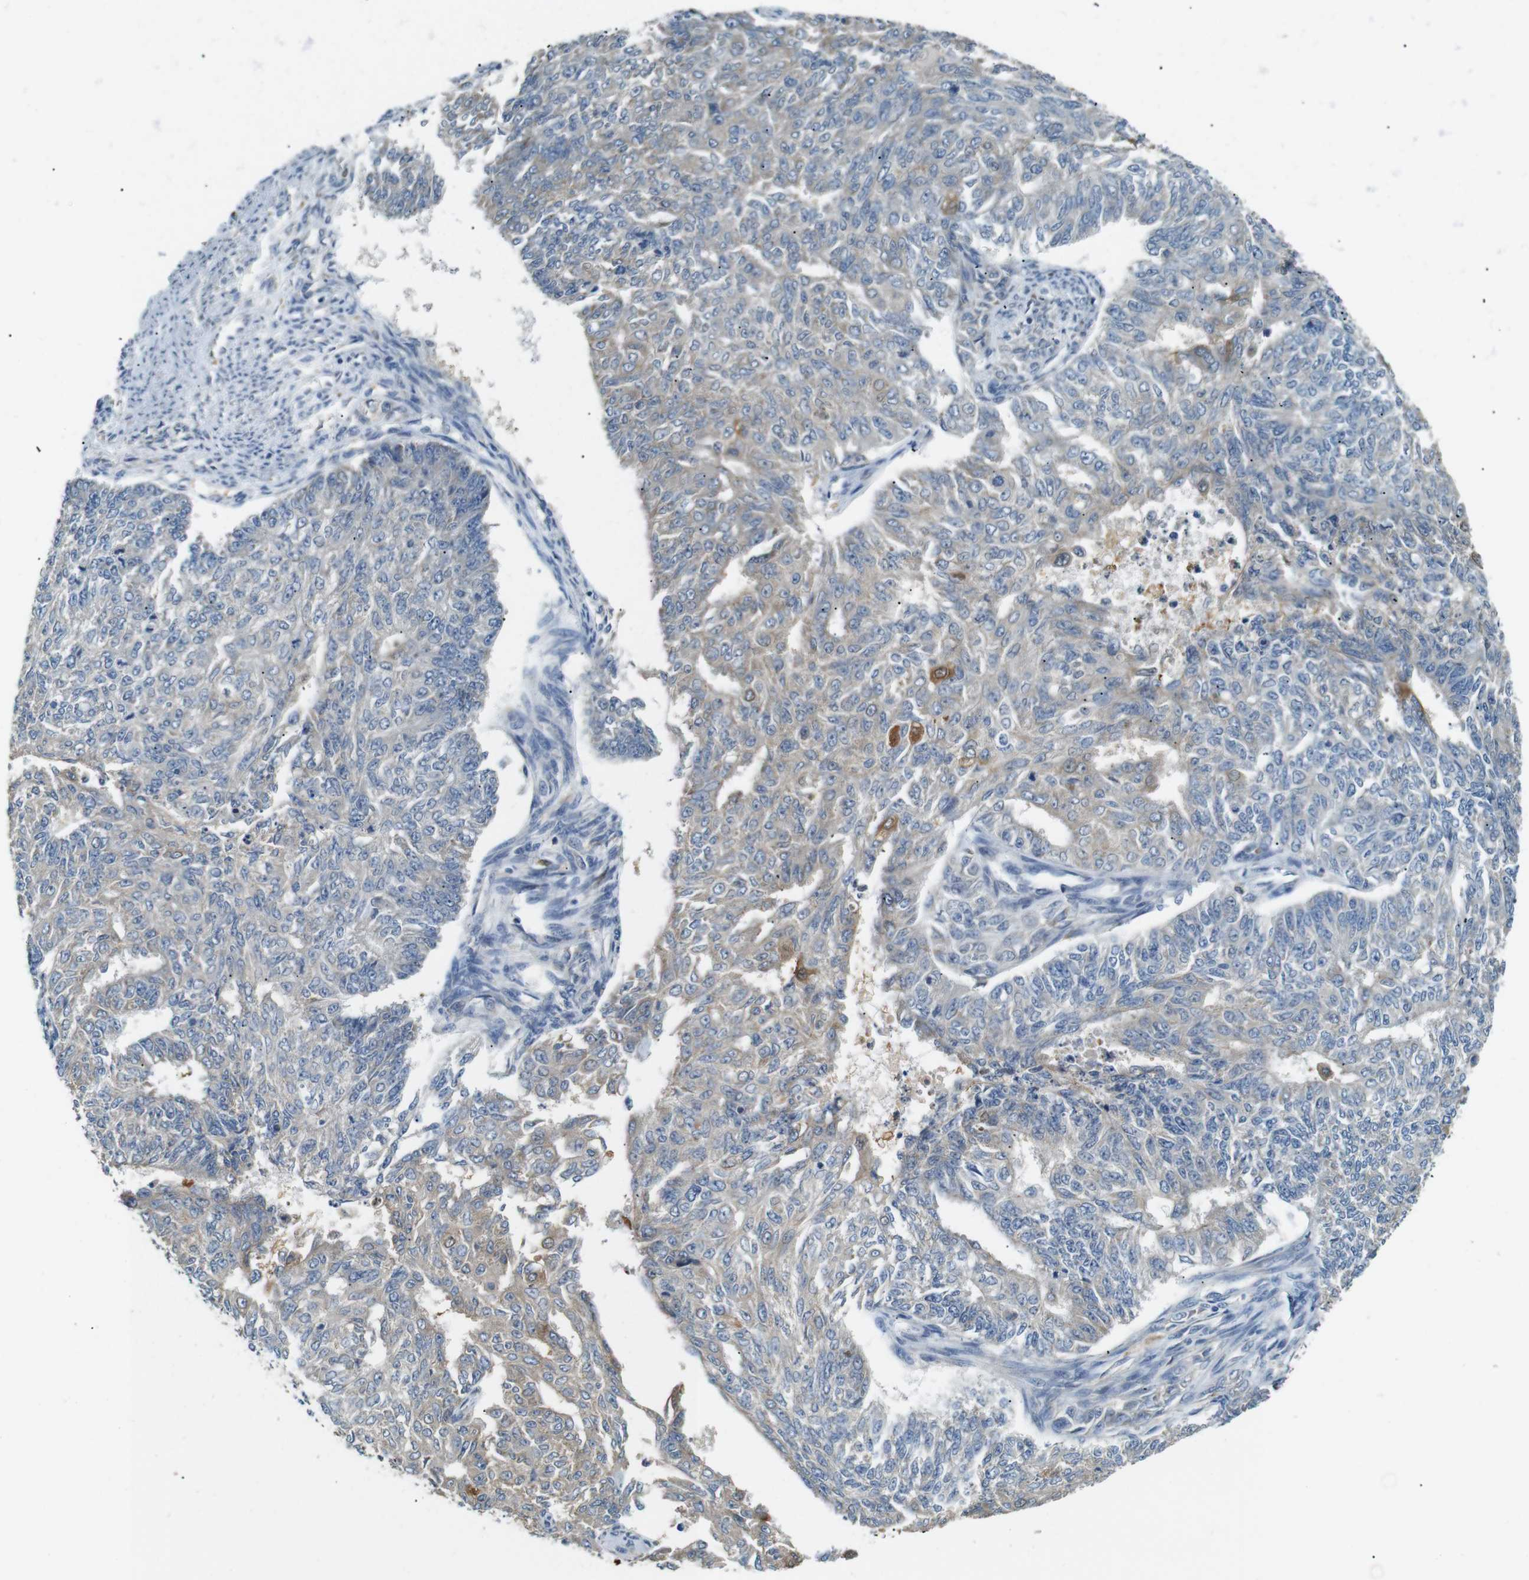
{"staining": {"intensity": "negative", "quantity": "none", "location": "none"}, "tissue": "endometrial cancer", "cell_type": "Tumor cells", "image_type": "cancer", "snomed": [{"axis": "morphology", "description": "Adenocarcinoma, NOS"}, {"axis": "topography", "description": "Endometrium"}], "caption": "The image displays no staining of tumor cells in endometrial adenocarcinoma. Nuclei are stained in blue.", "gene": "NEBL", "patient": {"sex": "female", "age": 32}}